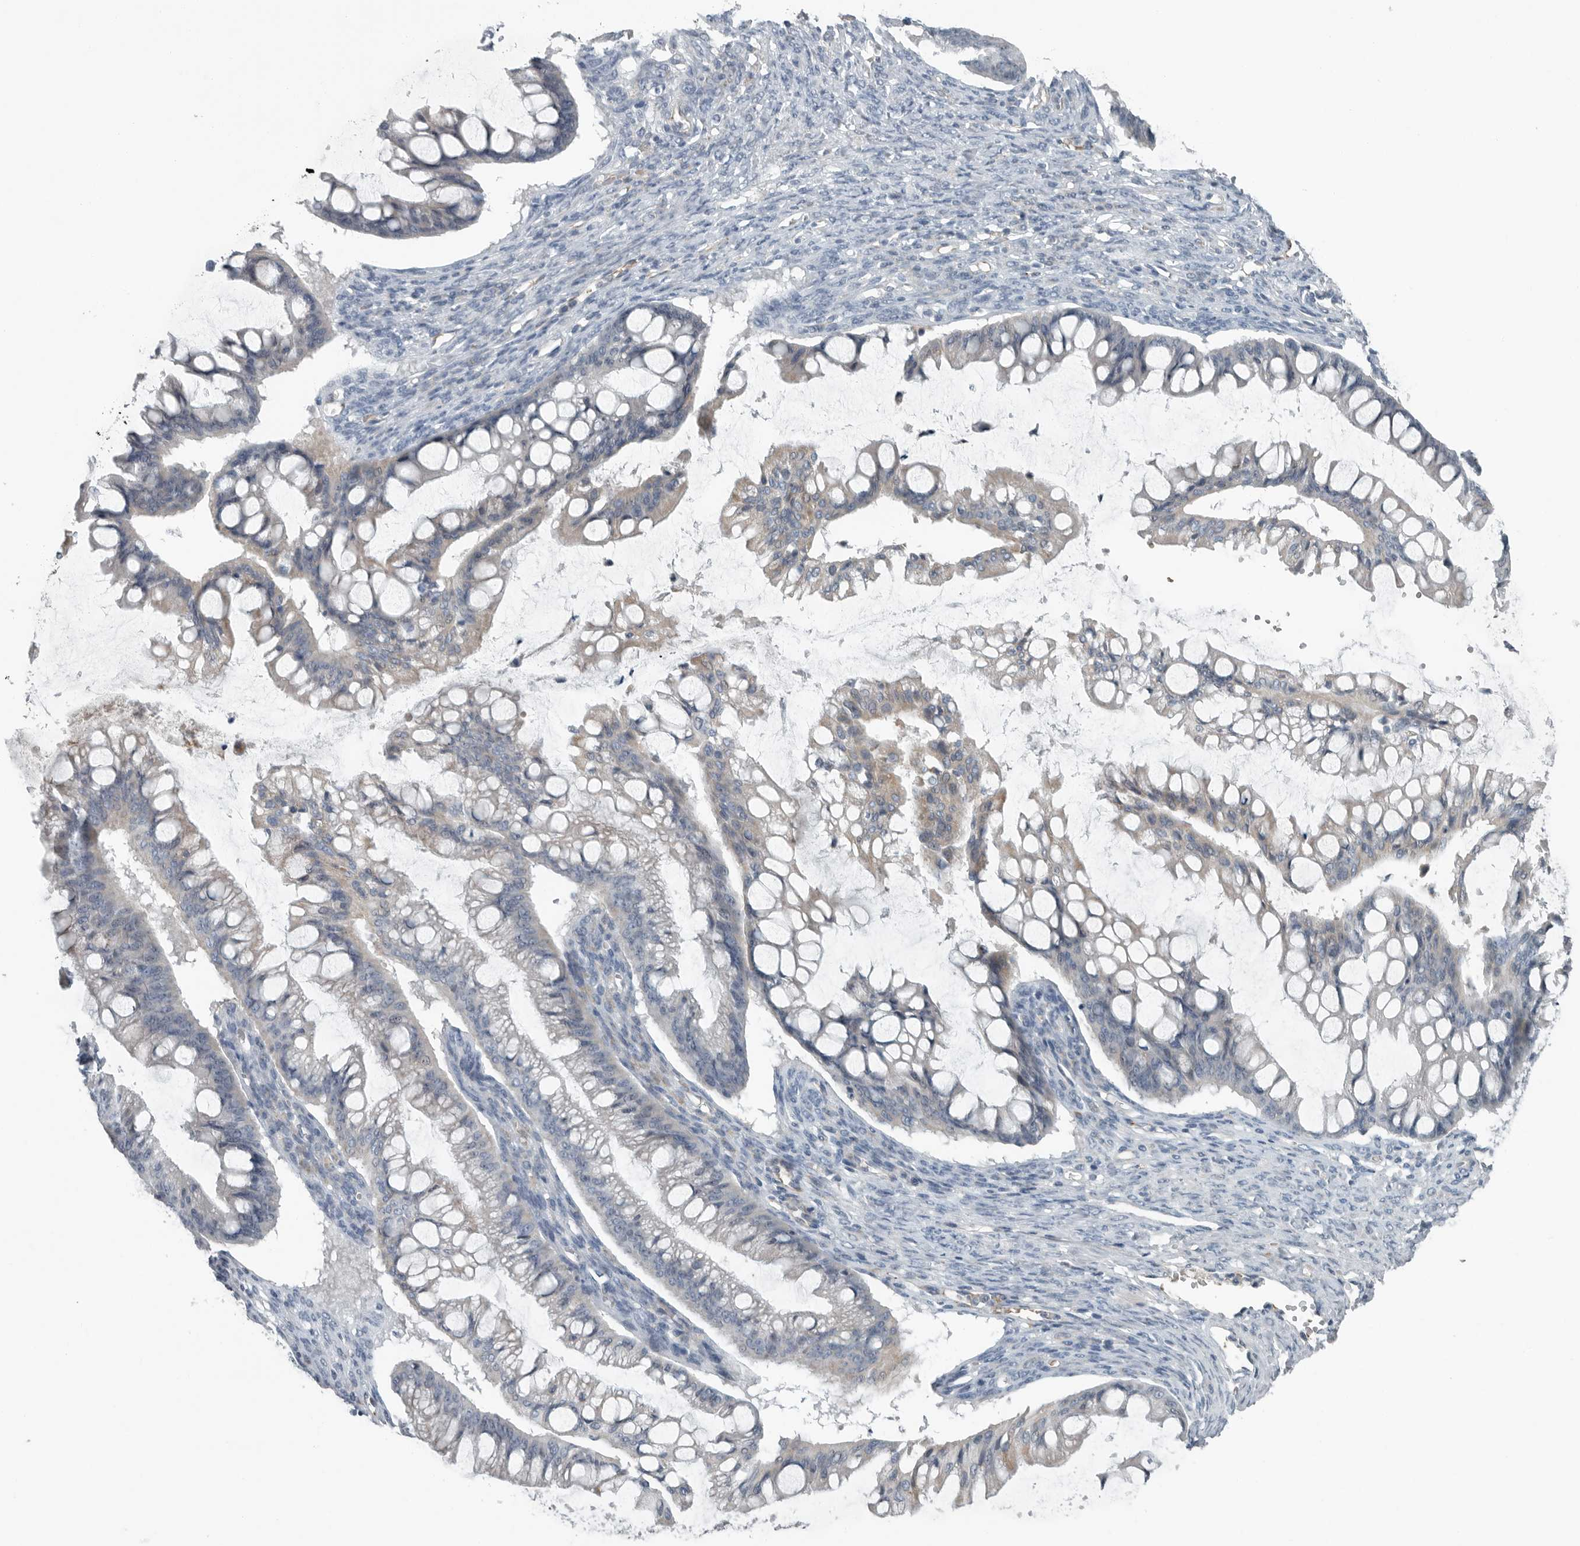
{"staining": {"intensity": "negative", "quantity": "none", "location": "none"}, "tissue": "ovarian cancer", "cell_type": "Tumor cells", "image_type": "cancer", "snomed": [{"axis": "morphology", "description": "Cystadenocarcinoma, mucinous, NOS"}, {"axis": "topography", "description": "Ovary"}], "caption": "Tumor cells show no significant staining in mucinous cystadenocarcinoma (ovarian).", "gene": "MPP3", "patient": {"sex": "female", "age": 73}}